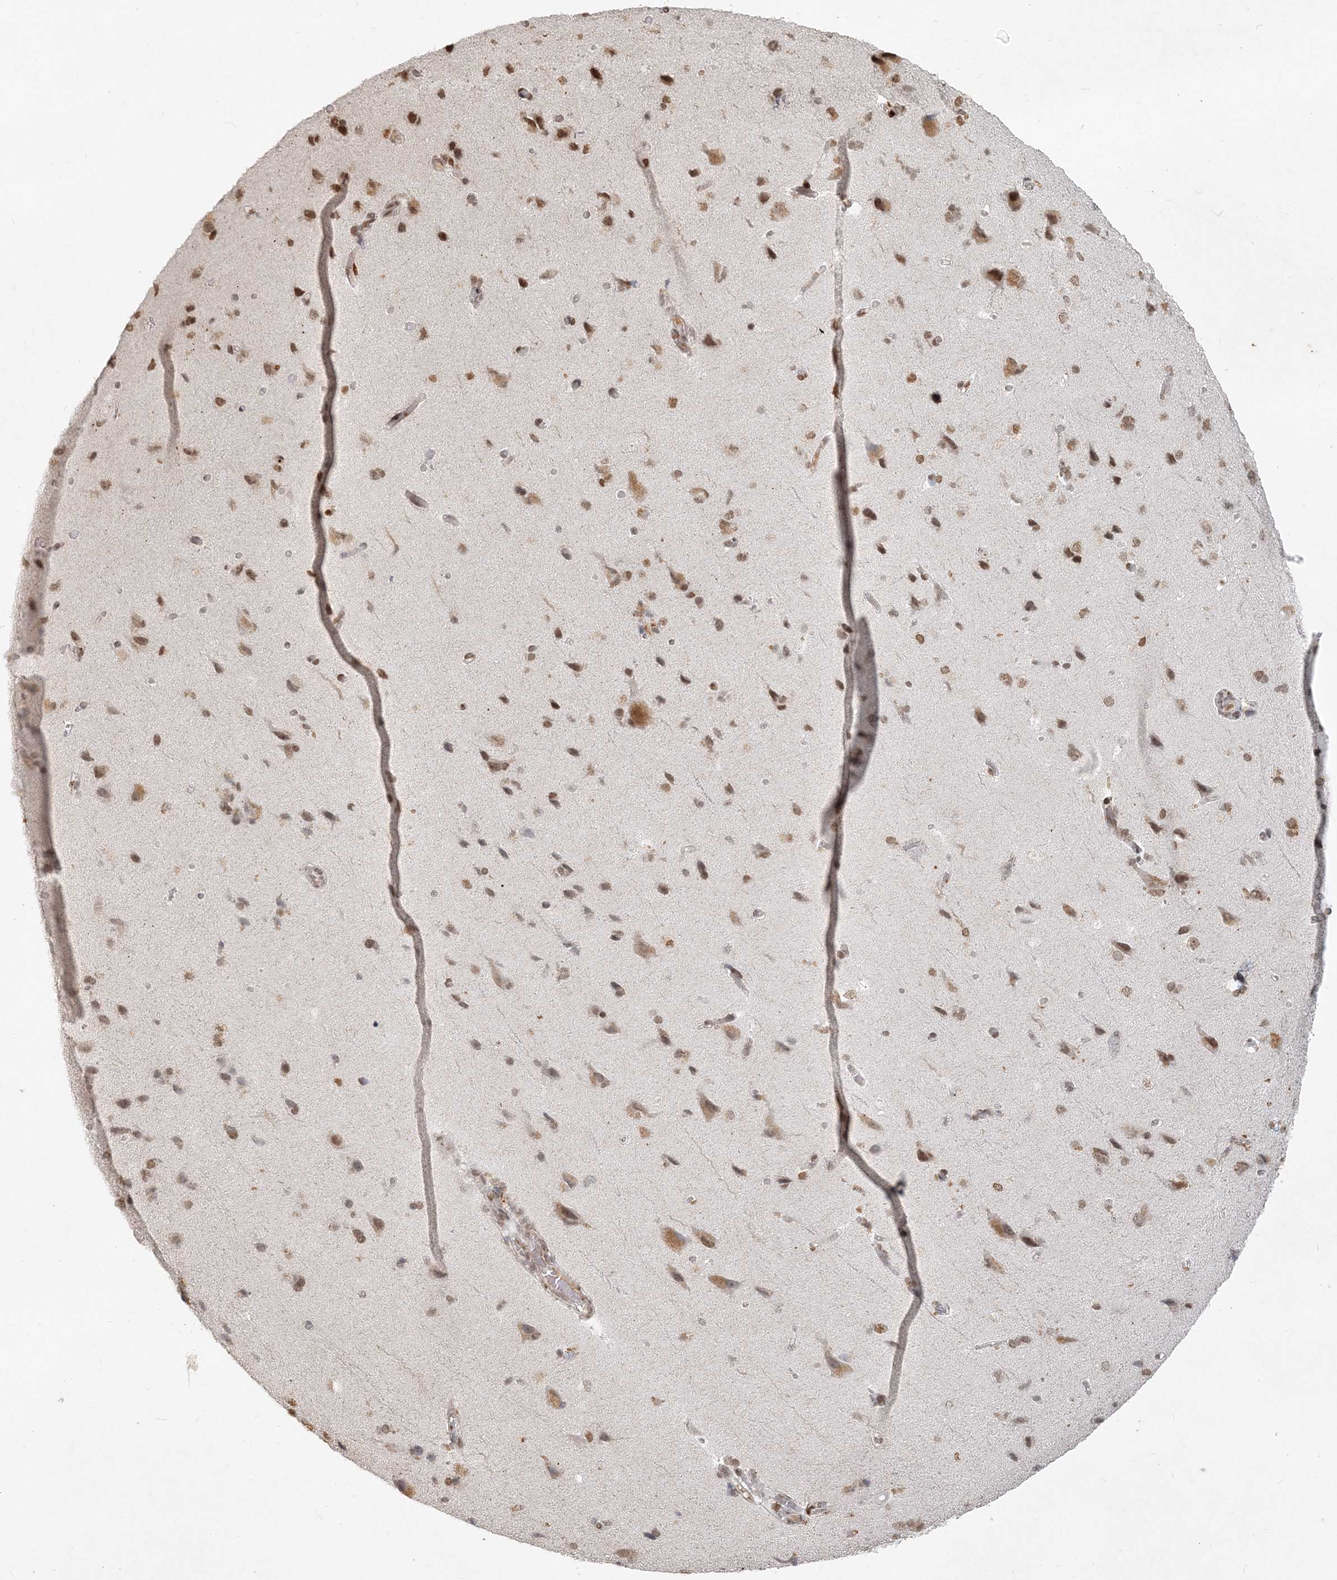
{"staining": {"intensity": "weak", "quantity": "<25%", "location": "nuclear"}, "tissue": "cerebral cortex", "cell_type": "Endothelial cells", "image_type": "normal", "snomed": [{"axis": "morphology", "description": "Normal tissue, NOS"}, {"axis": "topography", "description": "Cerebral cortex"}], "caption": "Cerebral cortex was stained to show a protein in brown. There is no significant expression in endothelial cells. (DAB immunohistochemistry (IHC) with hematoxylin counter stain).", "gene": "BAZ1B", "patient": {"sex": "male", "age": 62}}